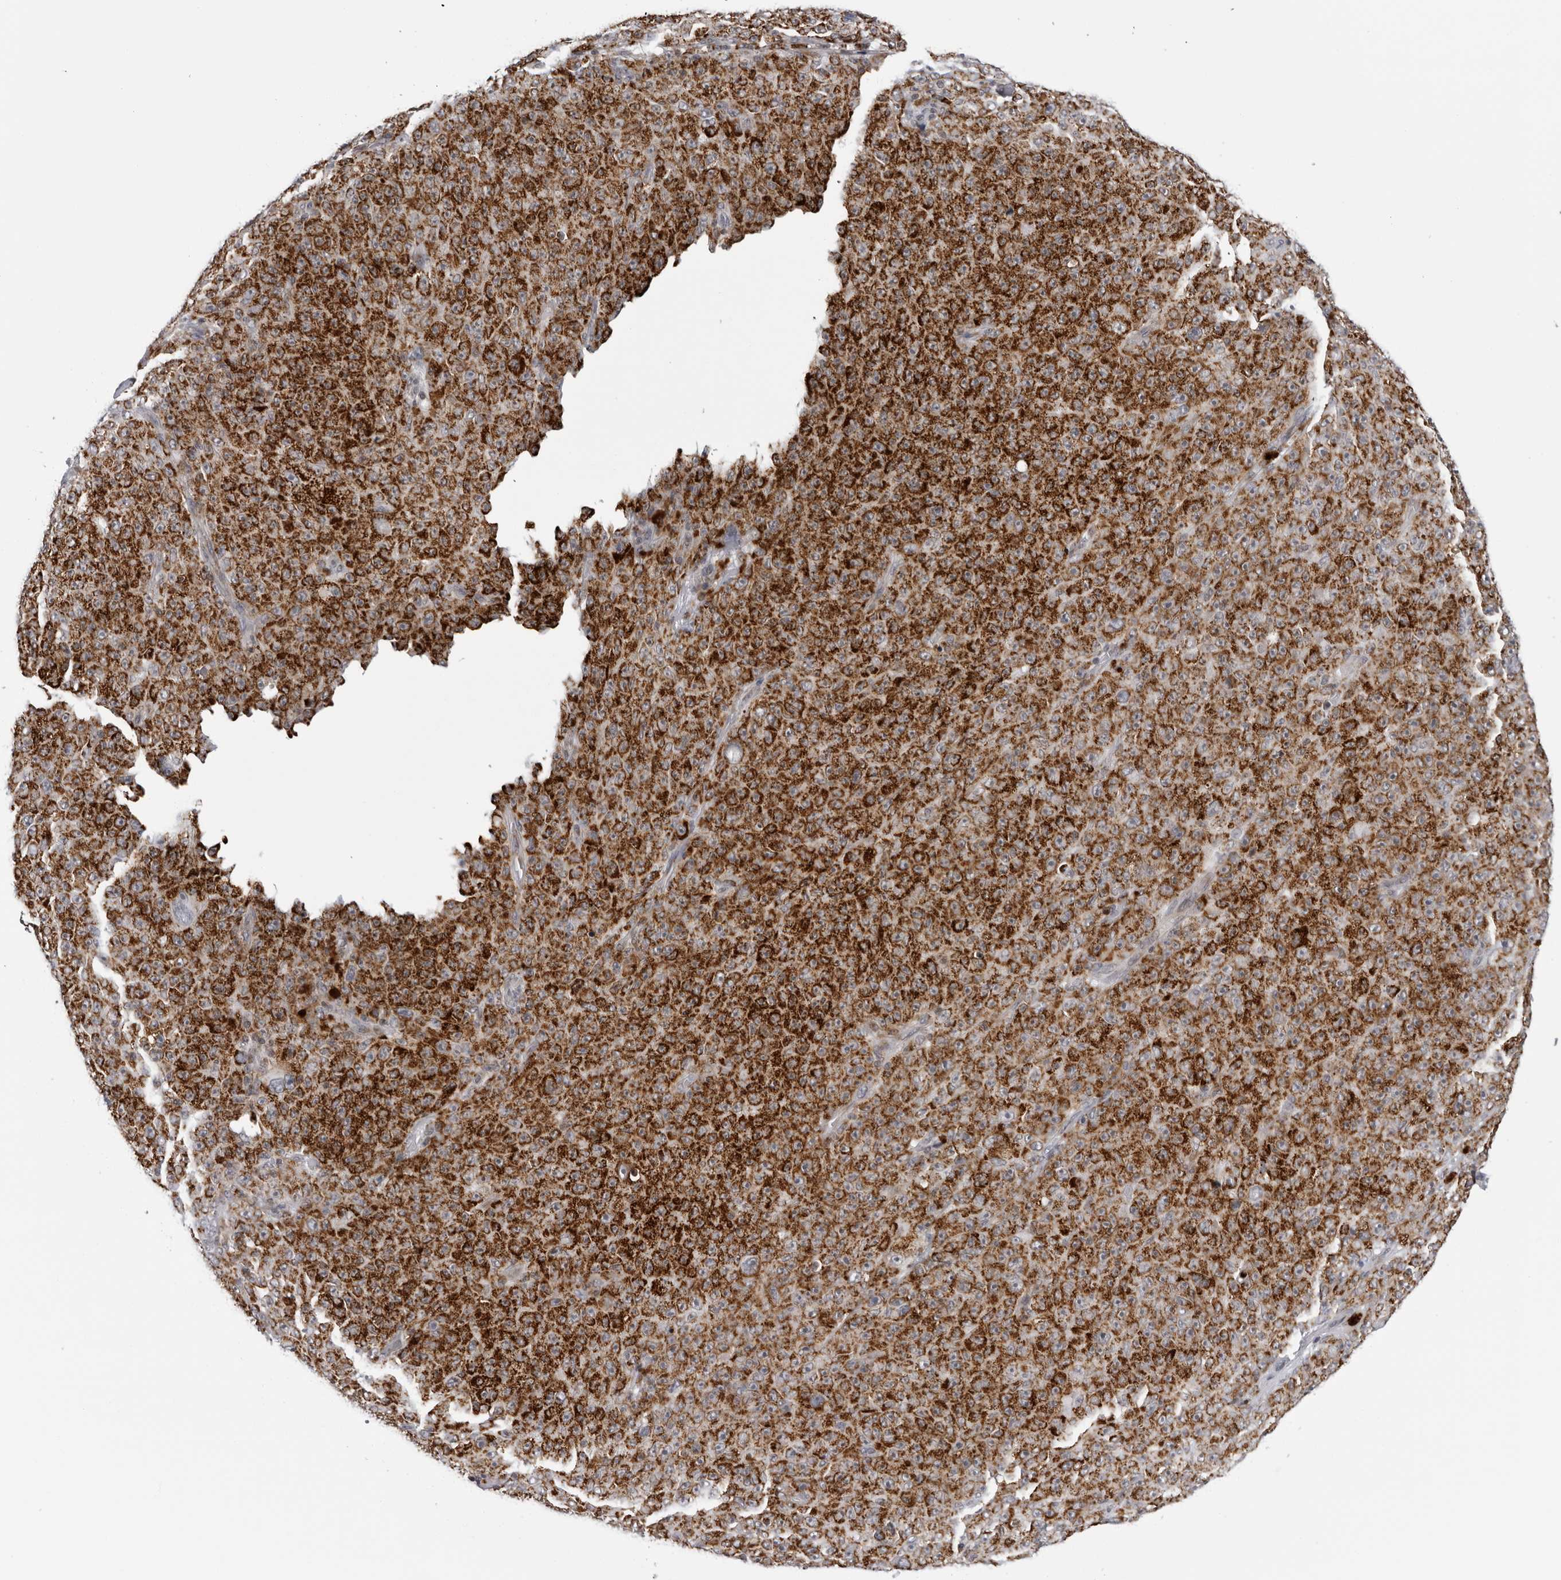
{"staining": {"intensity": "strong", "quantity": ">75%", "location": "cytoplasmic/membranous"}, "tissue": "melanoma", "cell_type": "Tumor cells", "image_type": "cancer", "snomed": [{"axis": "morphology", "description": "Malignant melanoma, NOS"}, {"axis": "topography", "description": "Skin"}], "caption": "Human malignant melanoma stained with a protein marker displays strong staining in tumor cells.", "gene": "CPT2", "patient": {"sex": "female", "age": 82}}